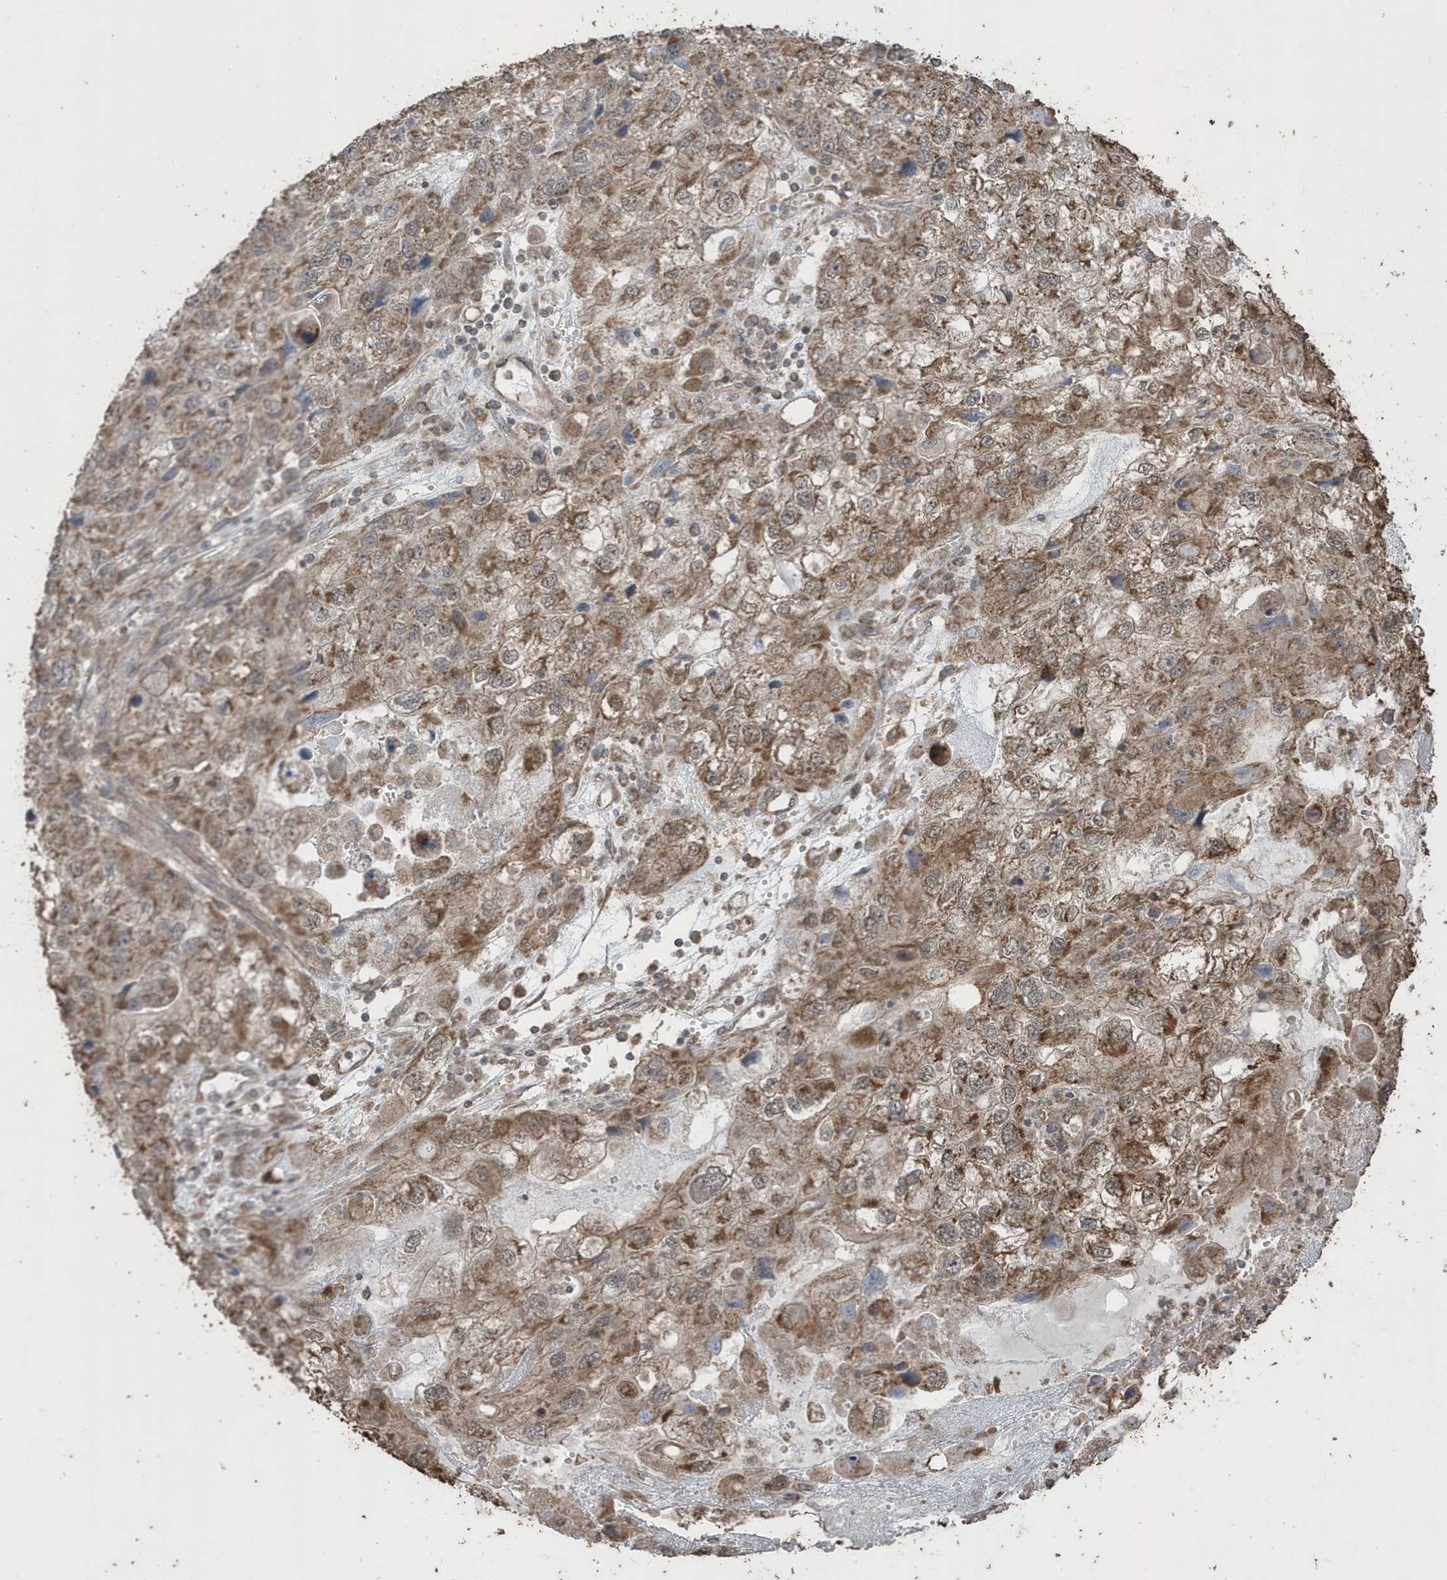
{"staining": {"intensity": "moderate", "quantity": ">75%", "location": "cytoplasmic/membranous"}, "tissue": "endometrial cancer", "cell_type": "Tumor cells", "image_type": "cancer", "snomed": [{"axis": "morphology", "description": "Adenocarcinoma, NOS"}, {"axis": "topography", "description": "Endometrium"}], "caption": "Immunohistochemical staining of adenocarcinoma (endometrial) shows medium levels of moderate cytoplasmic/membranous expression in about >75% of tumor cells.", "gene": "PAXBP1", "patient": {"sex": "female", "age": 49}}